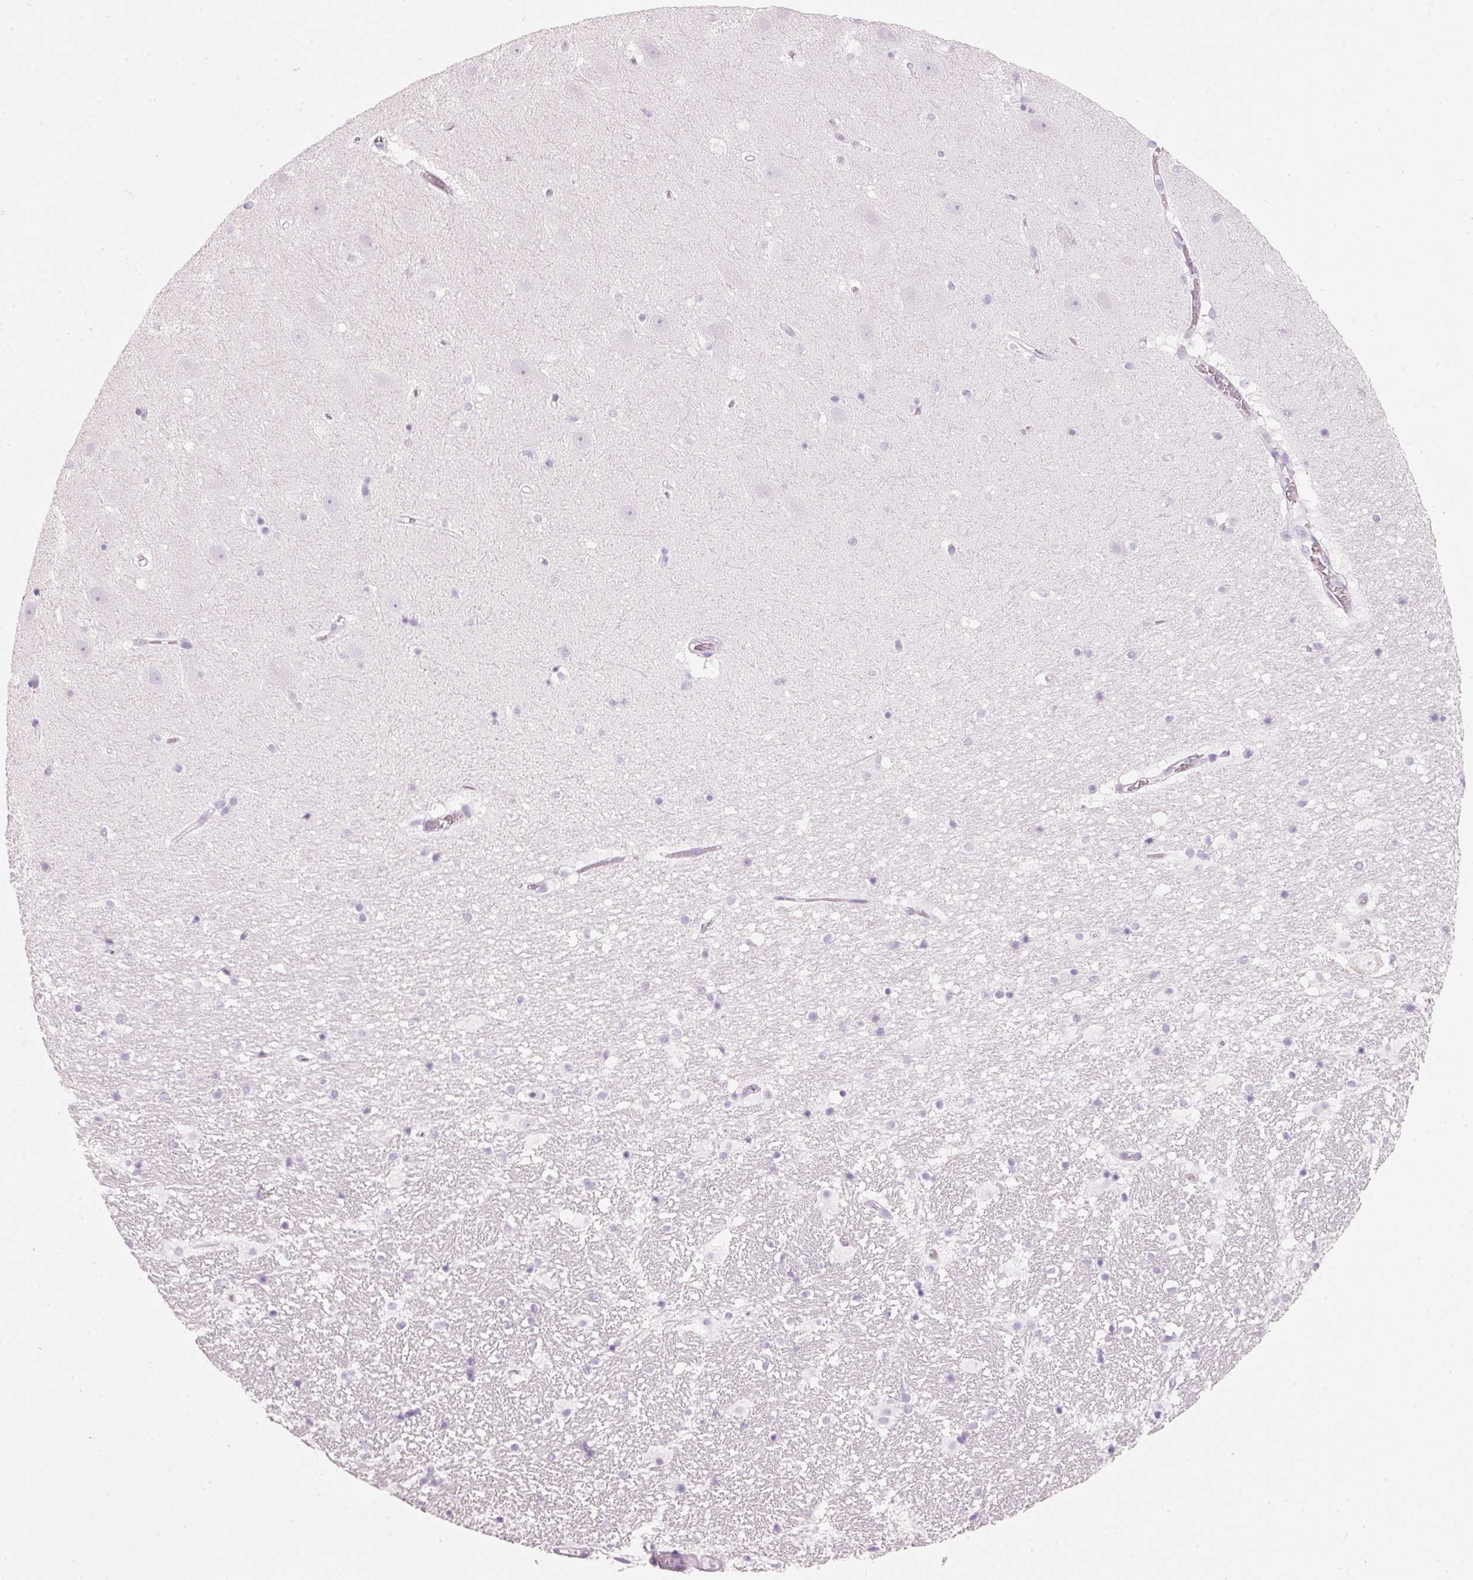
{"staining": {"intensity": "negative", "quantity": "none", "location": "none"}, "tissue": "hippocampus", "cell_type": "Glial cells", "image_type": "normal", "snomed": [{"axis": "morphology", "description": "Normal tissue, NOS"}, {"axis": "topography", "description": "Hippocampus"}], "caption": "Immunohistochemistry (IHC) image of normal human hippocampus stained for a protein (brown), which displays no staining in glial cells.", "gene": "PDXDC1", "patient": {"sex": "male", "age": 37}}